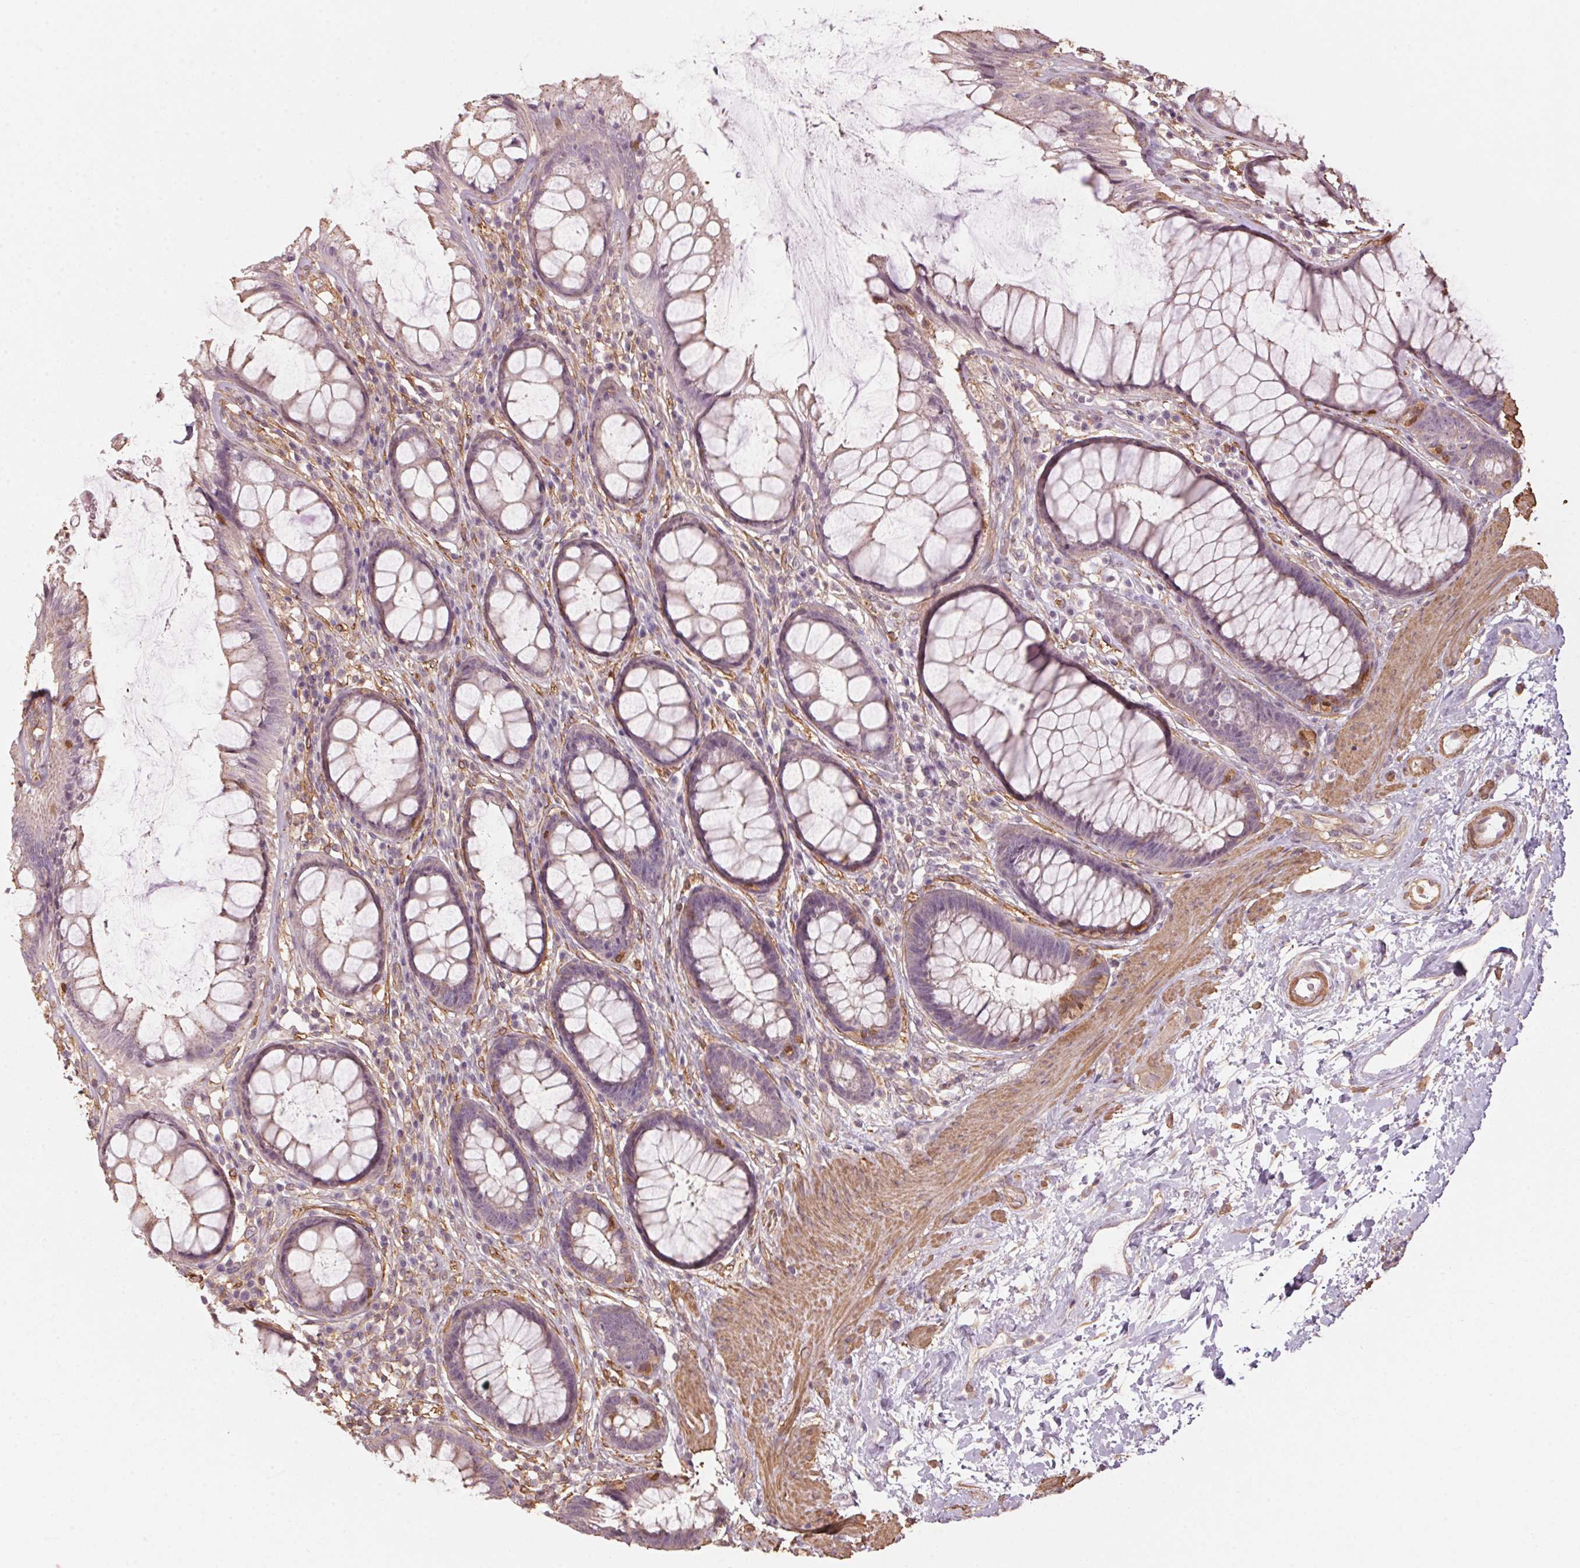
{"staining": {"intensity": "weak", "quantity": "<25%", "location": "cytoplasmic/membranous"}, "tissue": "rectum", "cell_type": "Glandular cells", "image_type": "normal", "snomed": [{"axis": "morphology", "description": "Normal tissue, NOS"}, {"axis": "topography", "description": "Rectum"}], "caption": "This is an immunohistochemistry (IHC) histopathology image of normal human rectum. There is no staining in glandular cells.", "gene": "QDPR", "patient": {"sex": "male", "age": 72}}